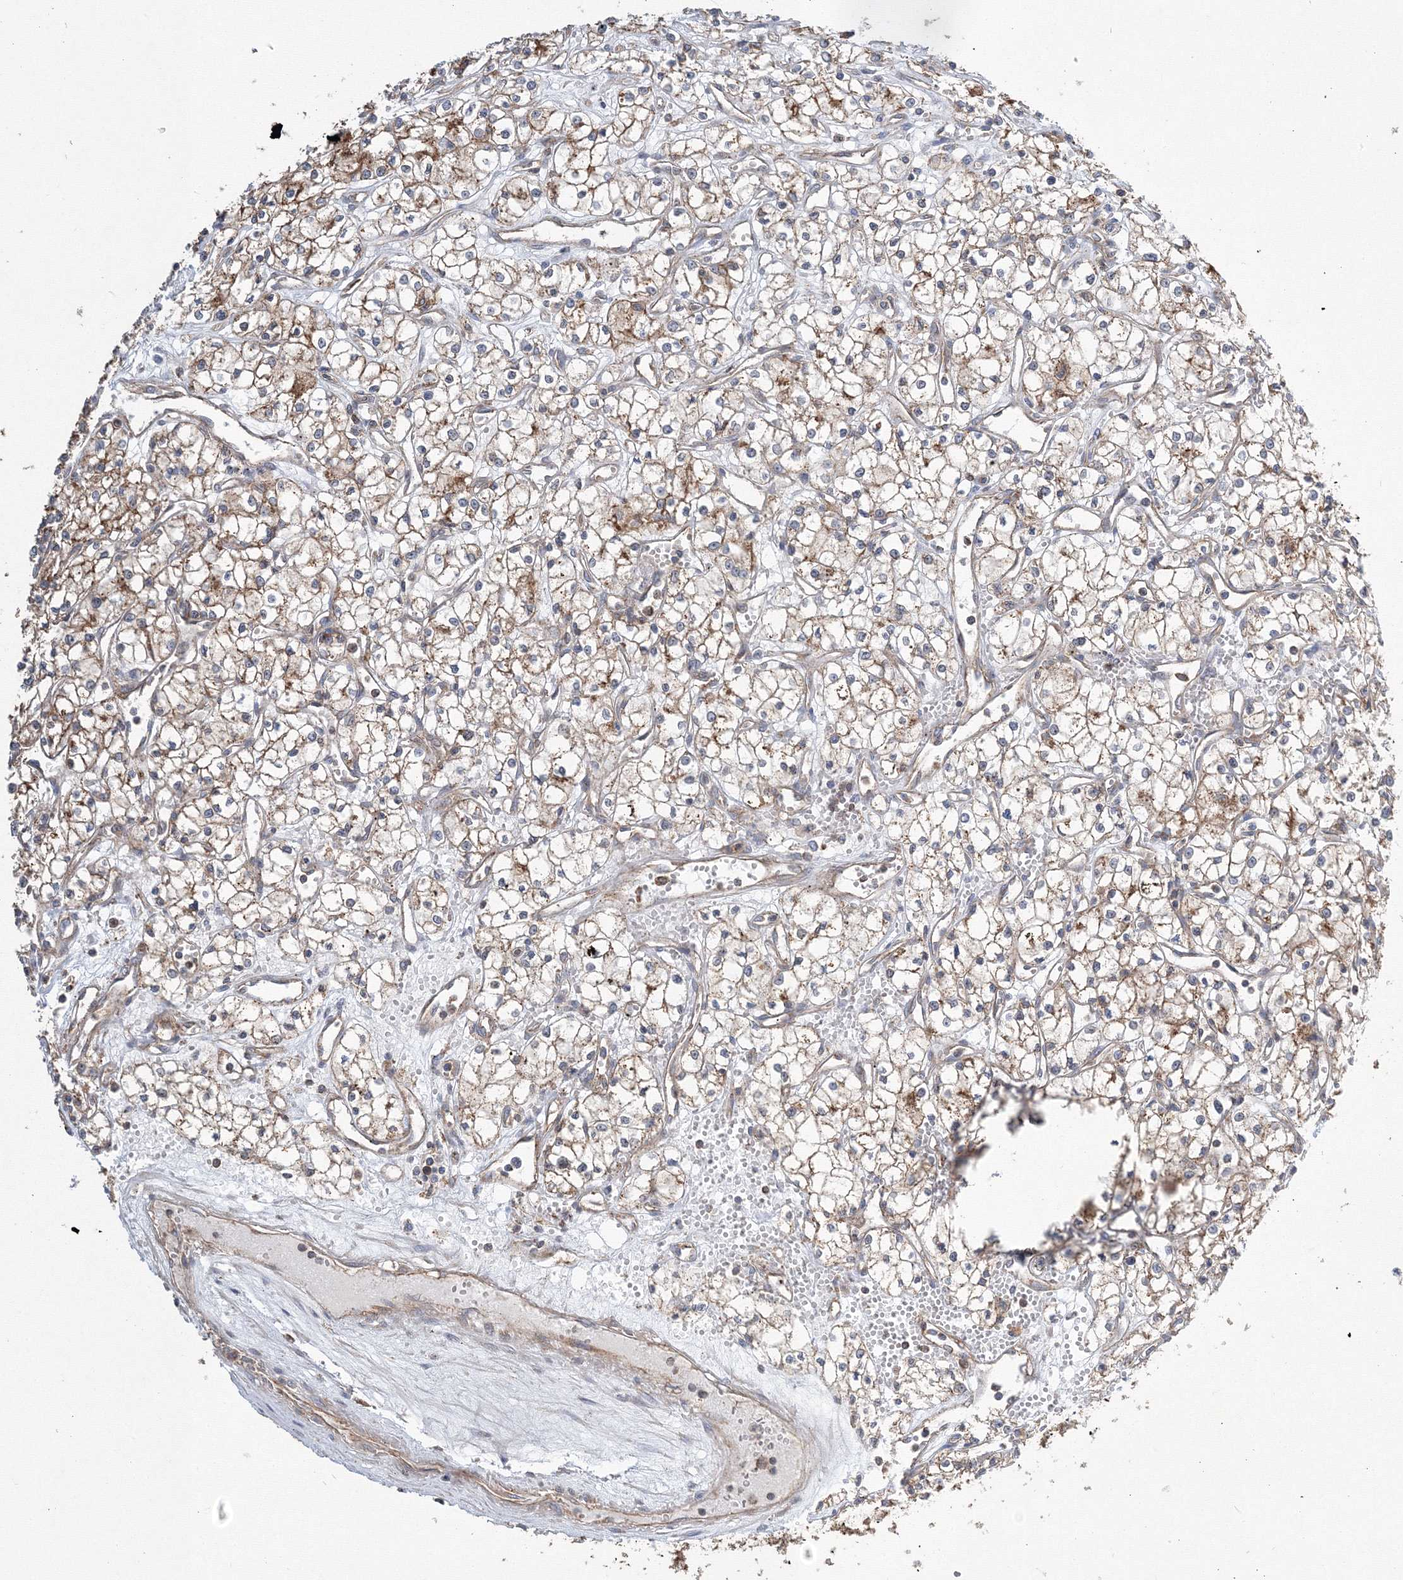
{"staining": {"intensity": "moderate", "quantity": ">75%", "location": "cytoplasmic/membranous"}, "tissue": "renal cancer", "cell_type": "Tumor cells", "image_type": "cancer", "snomed": [{"axis": "morphology", "description": "Adenocarcinoma, NOS"}, {"axis": "topography", "description": "Kidney"}], "caption": "High-power microscopy captured an IHC micrograph of renal cancer, revealing moderate cytoplasmic/membranous expression in about >75% of tumor cells.", "gene": "AASDH", "patient": {"sex": "male", "age": 59}}